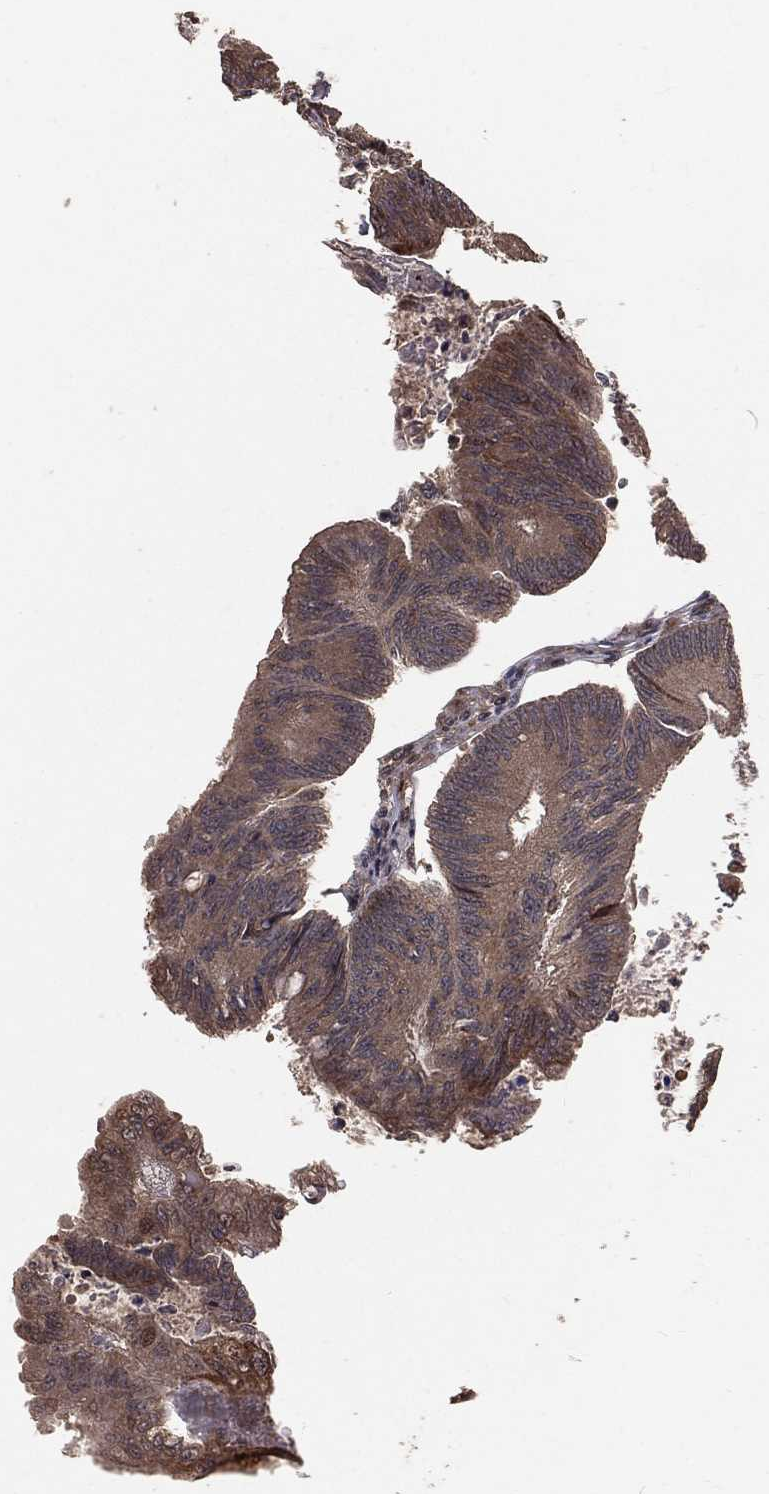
{"staining": {"intensity": "weak", "quantity": "25%-75%", "location": "cytoplasmic/membranous"}, "tissue": "colorectal cancer", "cell_type": "Tumor cells", "image_type": "cancer", "snomed": [{"axis": "morphology", "description": "Adenocarcinoma, NOS"}, {"axis": "topography", "description": "Colon"}], "caption": "Protein expression analysis of colorectal cancer shows weak cytoplasmic/membranous expression in approximately 25%-75% of tumor cells.", "gene": "MAPK1", "patient": {"sex": "female", "age": 70}}